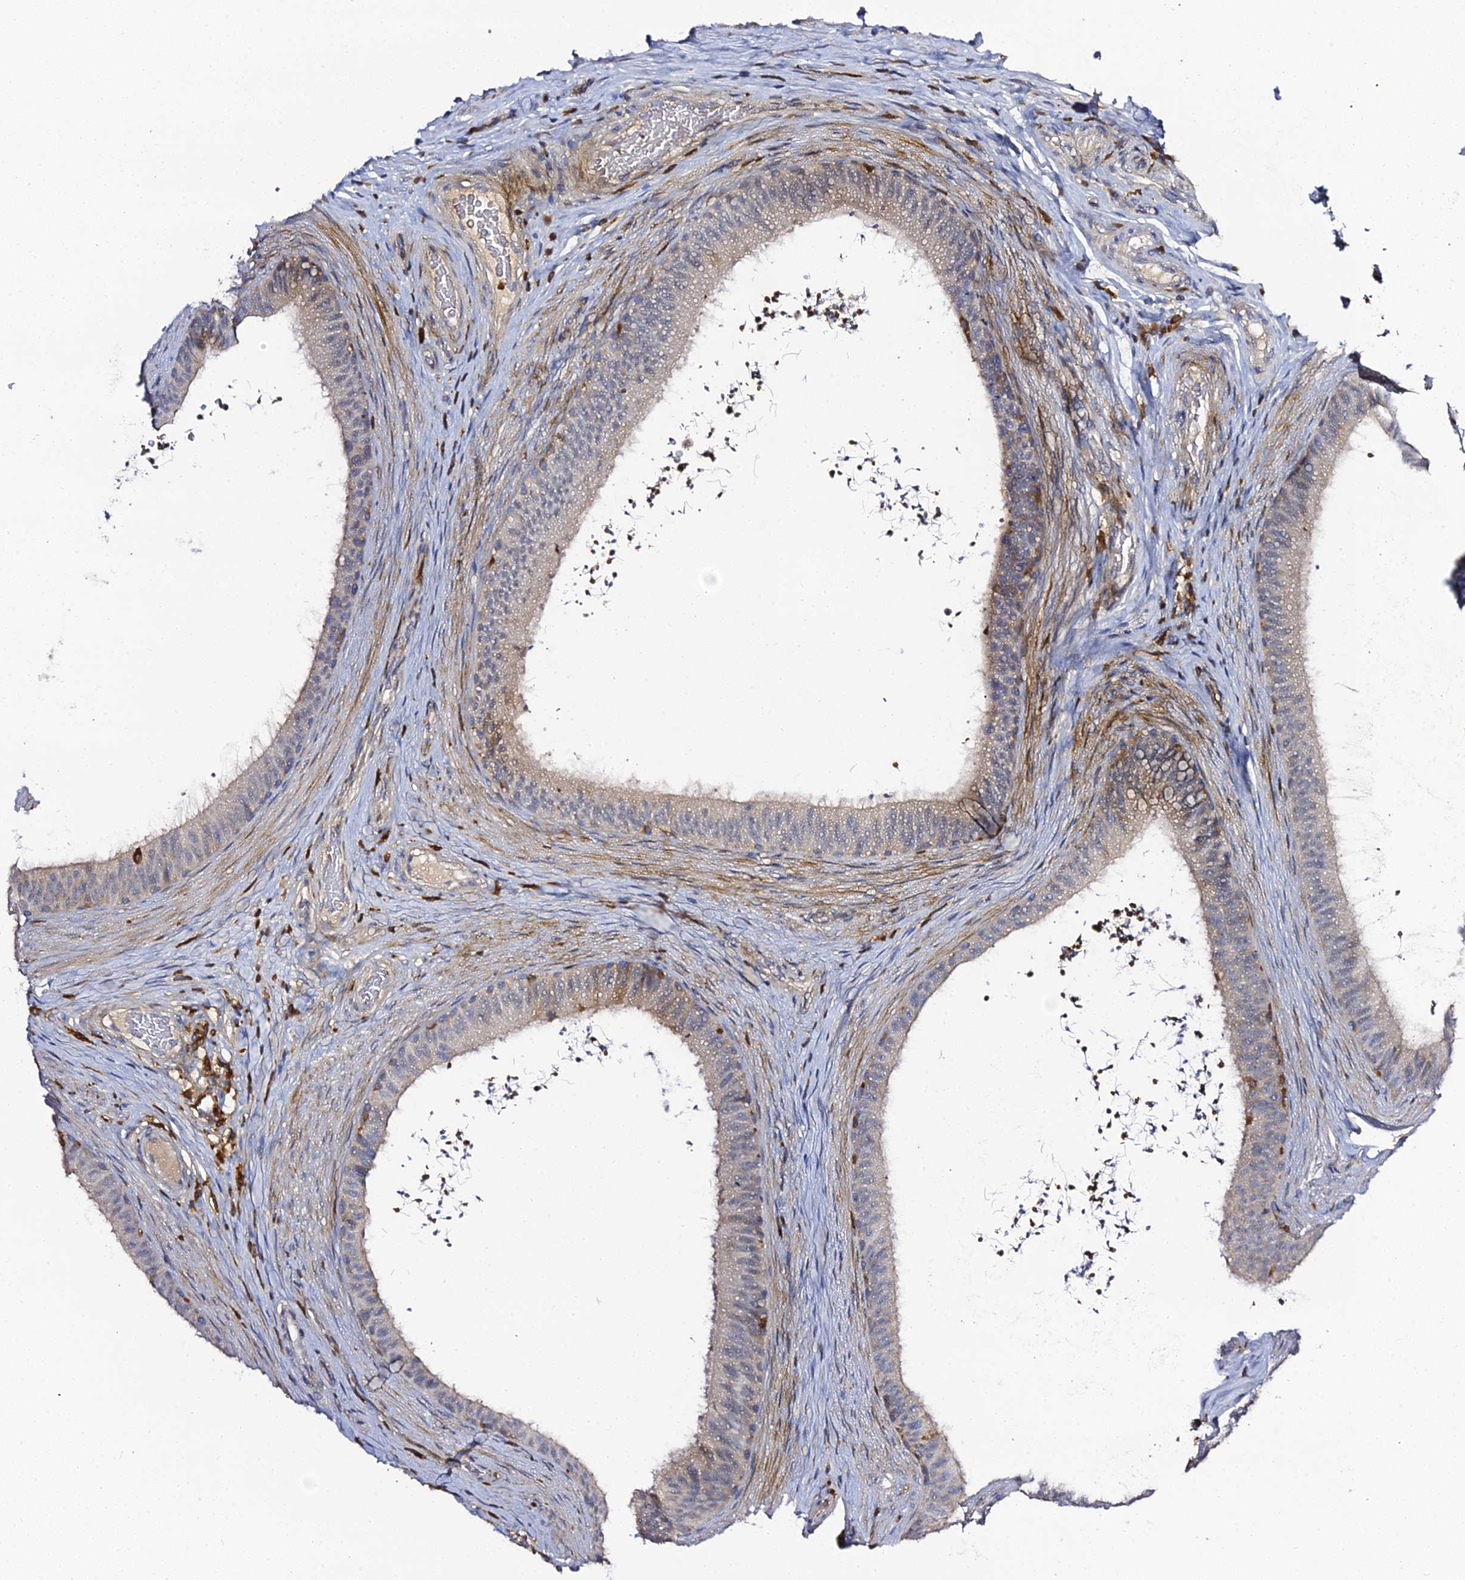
{"staining": {"intensity": "weak", "quantity": "<25%", "location": "cytoplasmic/membranous"}, "tissue": "epididymis", "cell_type": "Glandular cells", "image_type": "normal", "snomed": [{"axis": "morphology", "description": "Normal tissue, NOS"}, {"axis": "topography", "description": "Testis"}, {"axis": "topography", "description": "Epididymis"}], "caption": "High power microscopy histopathology image of an immunohistochemistry photomicrograph of benign epididymis, revealing no significant staining in glandular cells. The staining is performed using DAB (3,3'-diaminobenzidine) brown chromogen with nuclei counter-stained in using hematoxylin.", "gene": "IL4I1", "patient": {"sex": "male", "age": 41}}